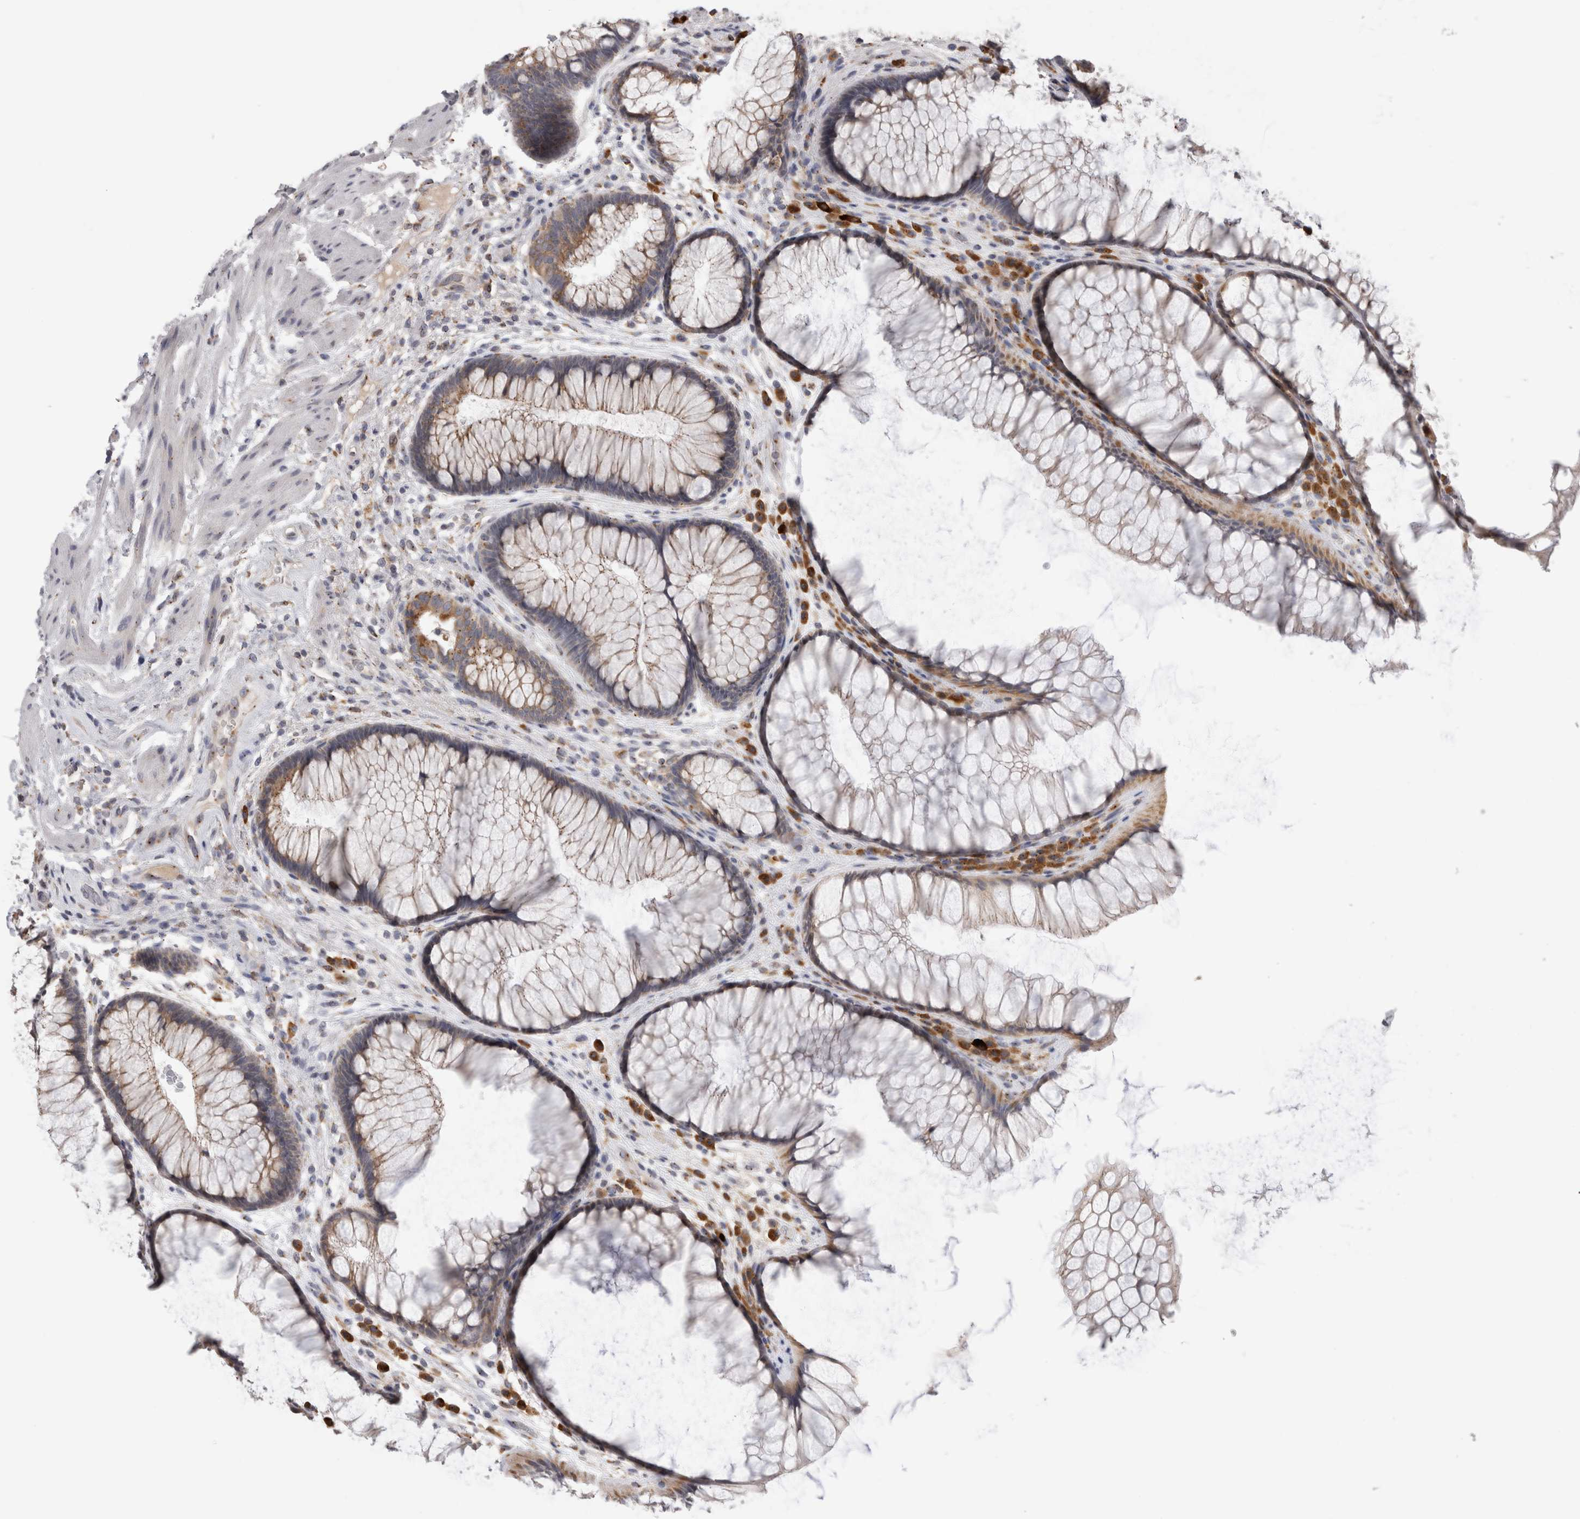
{"staining": {"intensity": "moderate", "quantity": "25%-75%", "location": "cytoplasmic/membranous"}, "tissue": "rectum", "cell_type": "Glandular cells", "image_type": "normal", "snomed": [{"axis": "morphology", "description": "Normal tissue, NOS"}, {"axis": "topography", "description": "Rectum"}], "caption": "Protein staining of unremarkable rectum exhibits moderate cytoplasmic/membranous positivity in approximately 25%-75% of glandular cells.", "gene": "ZNF341", "patient": {"sex": "male", "age": 51}}